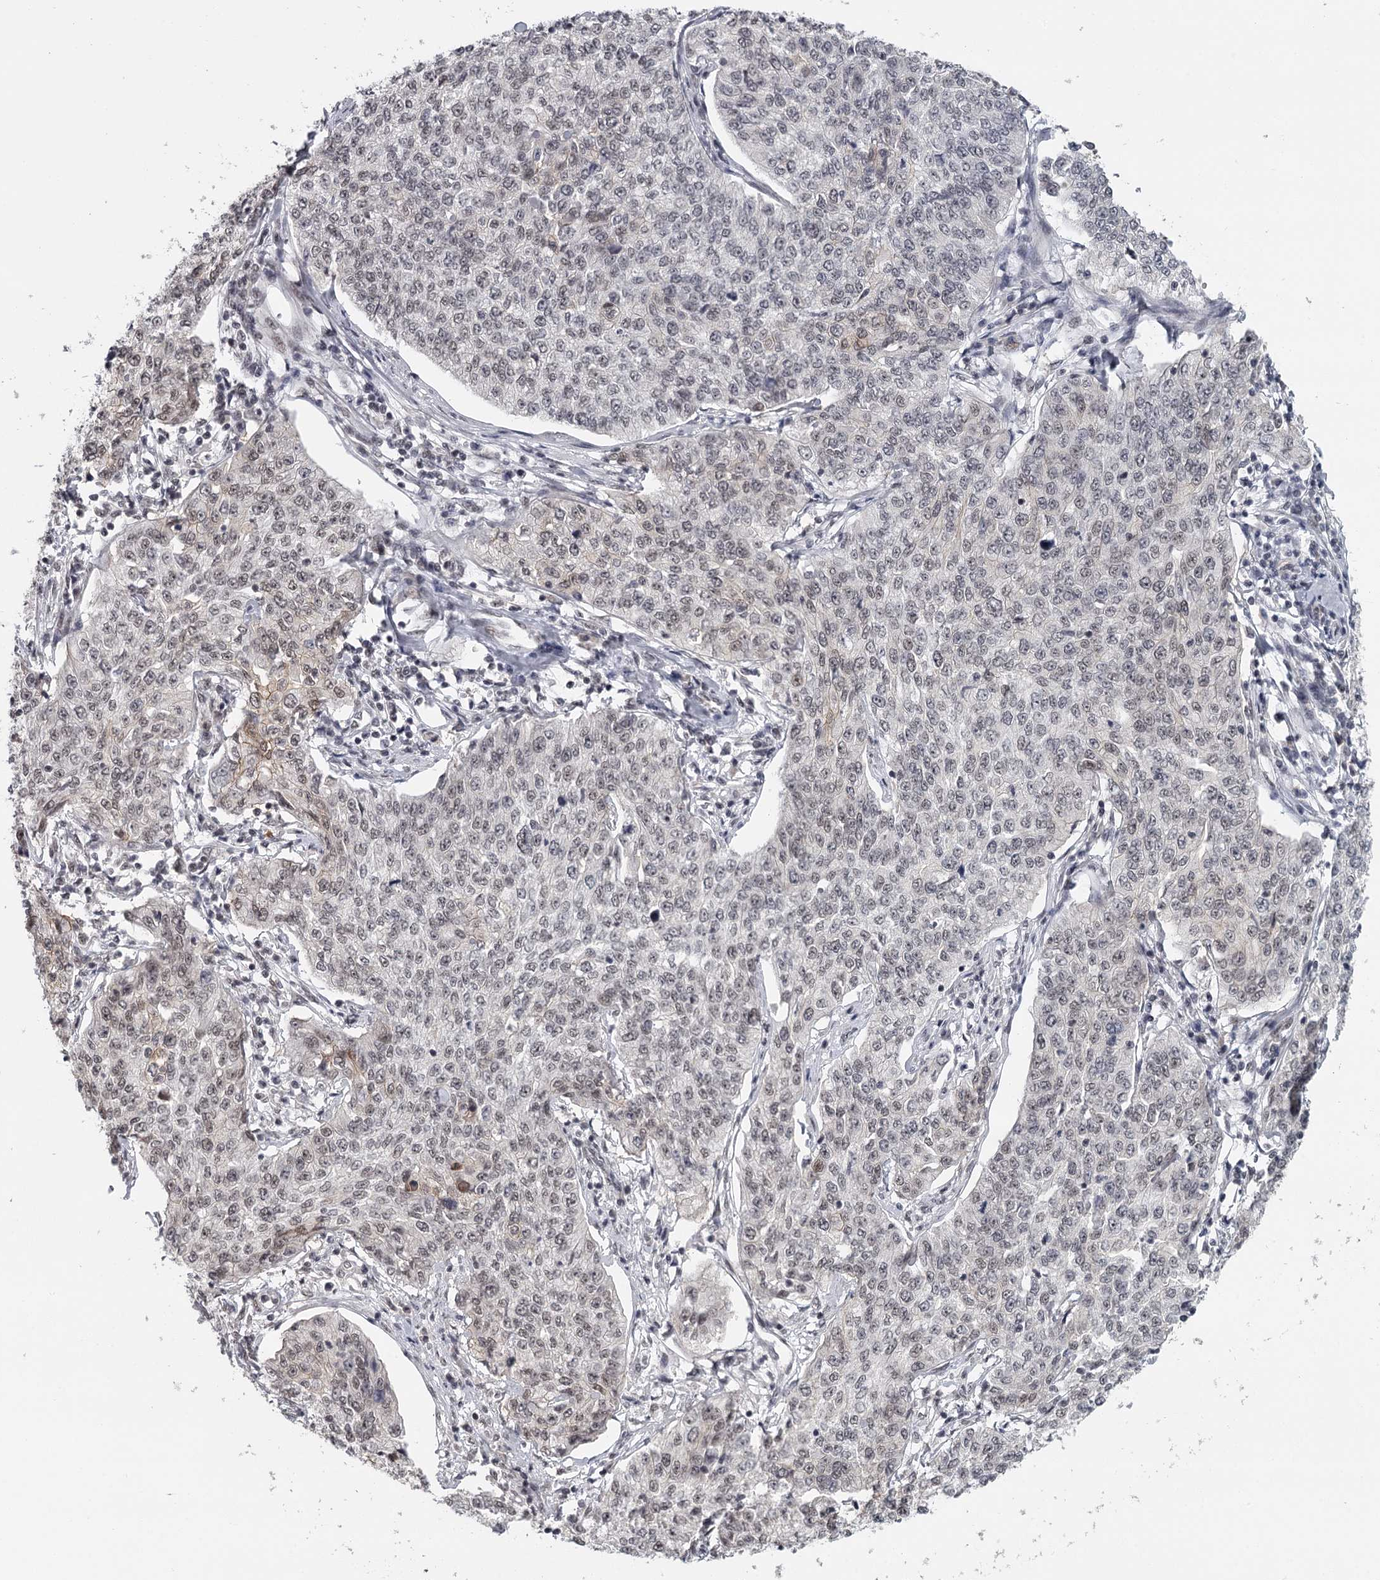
{"staining": {"intensity": "weak", "quantity": ">75%", "location": "nuclear"}, "tissue": "cervical cancer", "cell_type": "Tumor cells", "image_type": "cancer", "snomed": [{"axis": "morphology", "description": "Squamous cell carcinoma, NOS"}, {"axis": "topography", "description": "Cervix"}], "caption": "Human squamous cell carcinoma (cervical) stained with a brown dye shows weak nuclear positive expression in approximately >75% of tumor cells.", "gene": "FAM13C", "patient": {"sex": "female", "age": 35}}